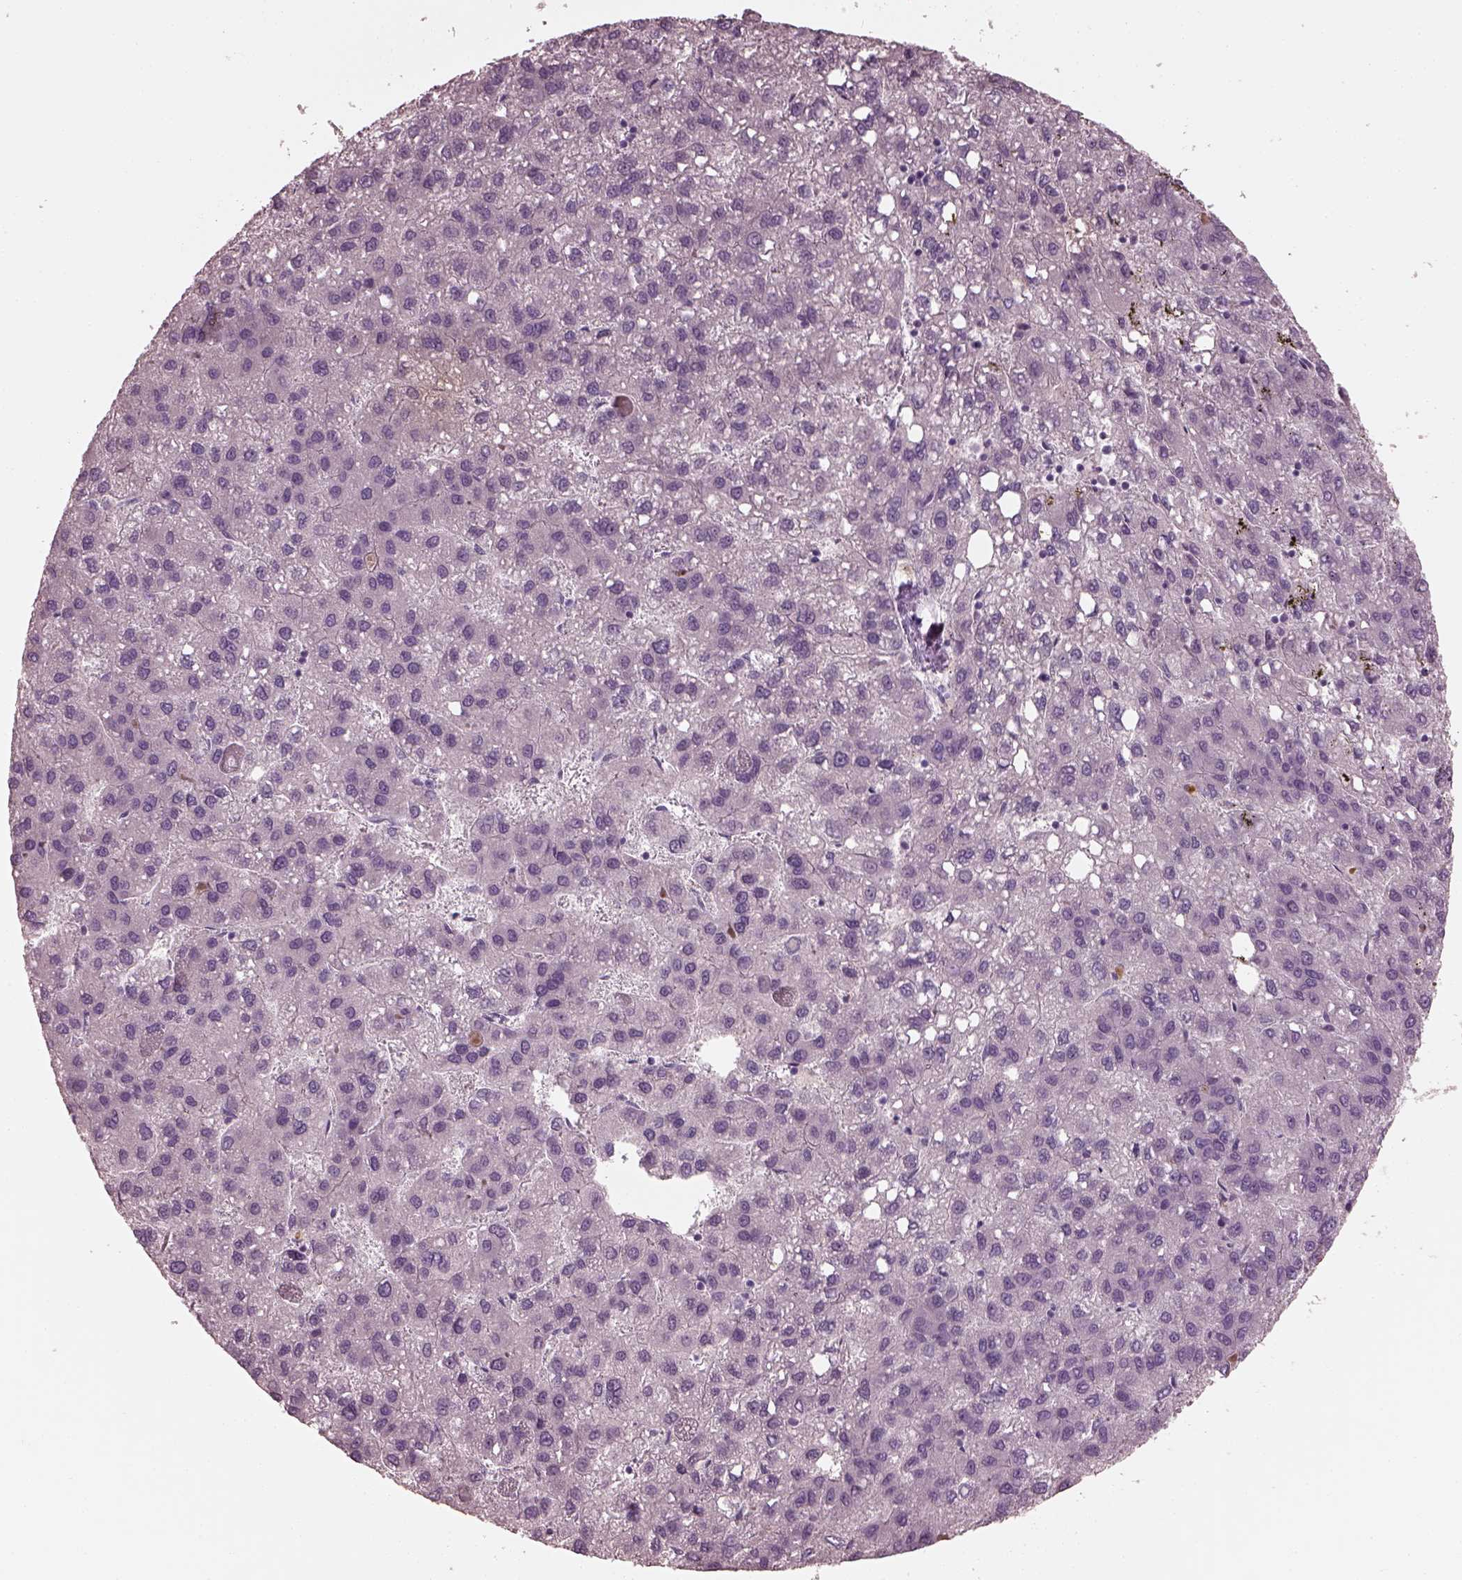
{"staining": {"intensity": "negative", "quantity": "none", "location": "none"}, "tissue": "liver cancer", "cell_type": "Tumor cells", "image_type": "cancer", "snomed": [{"axis": "morphology", "description": "Carcinoma, Hepatocellular, NOS"}, {"axis": "topography", "description": "Liver"}], "caption": "High magnification brightfield microscopy of liver cancer stained with DAB (3,3'-diaminobenzidine) (brown) and counterstained with hematoxylin (blue): tumor cells show no significant staining.", "gene": "OPTC", "patient": {"sex": "female", "age": 82}}